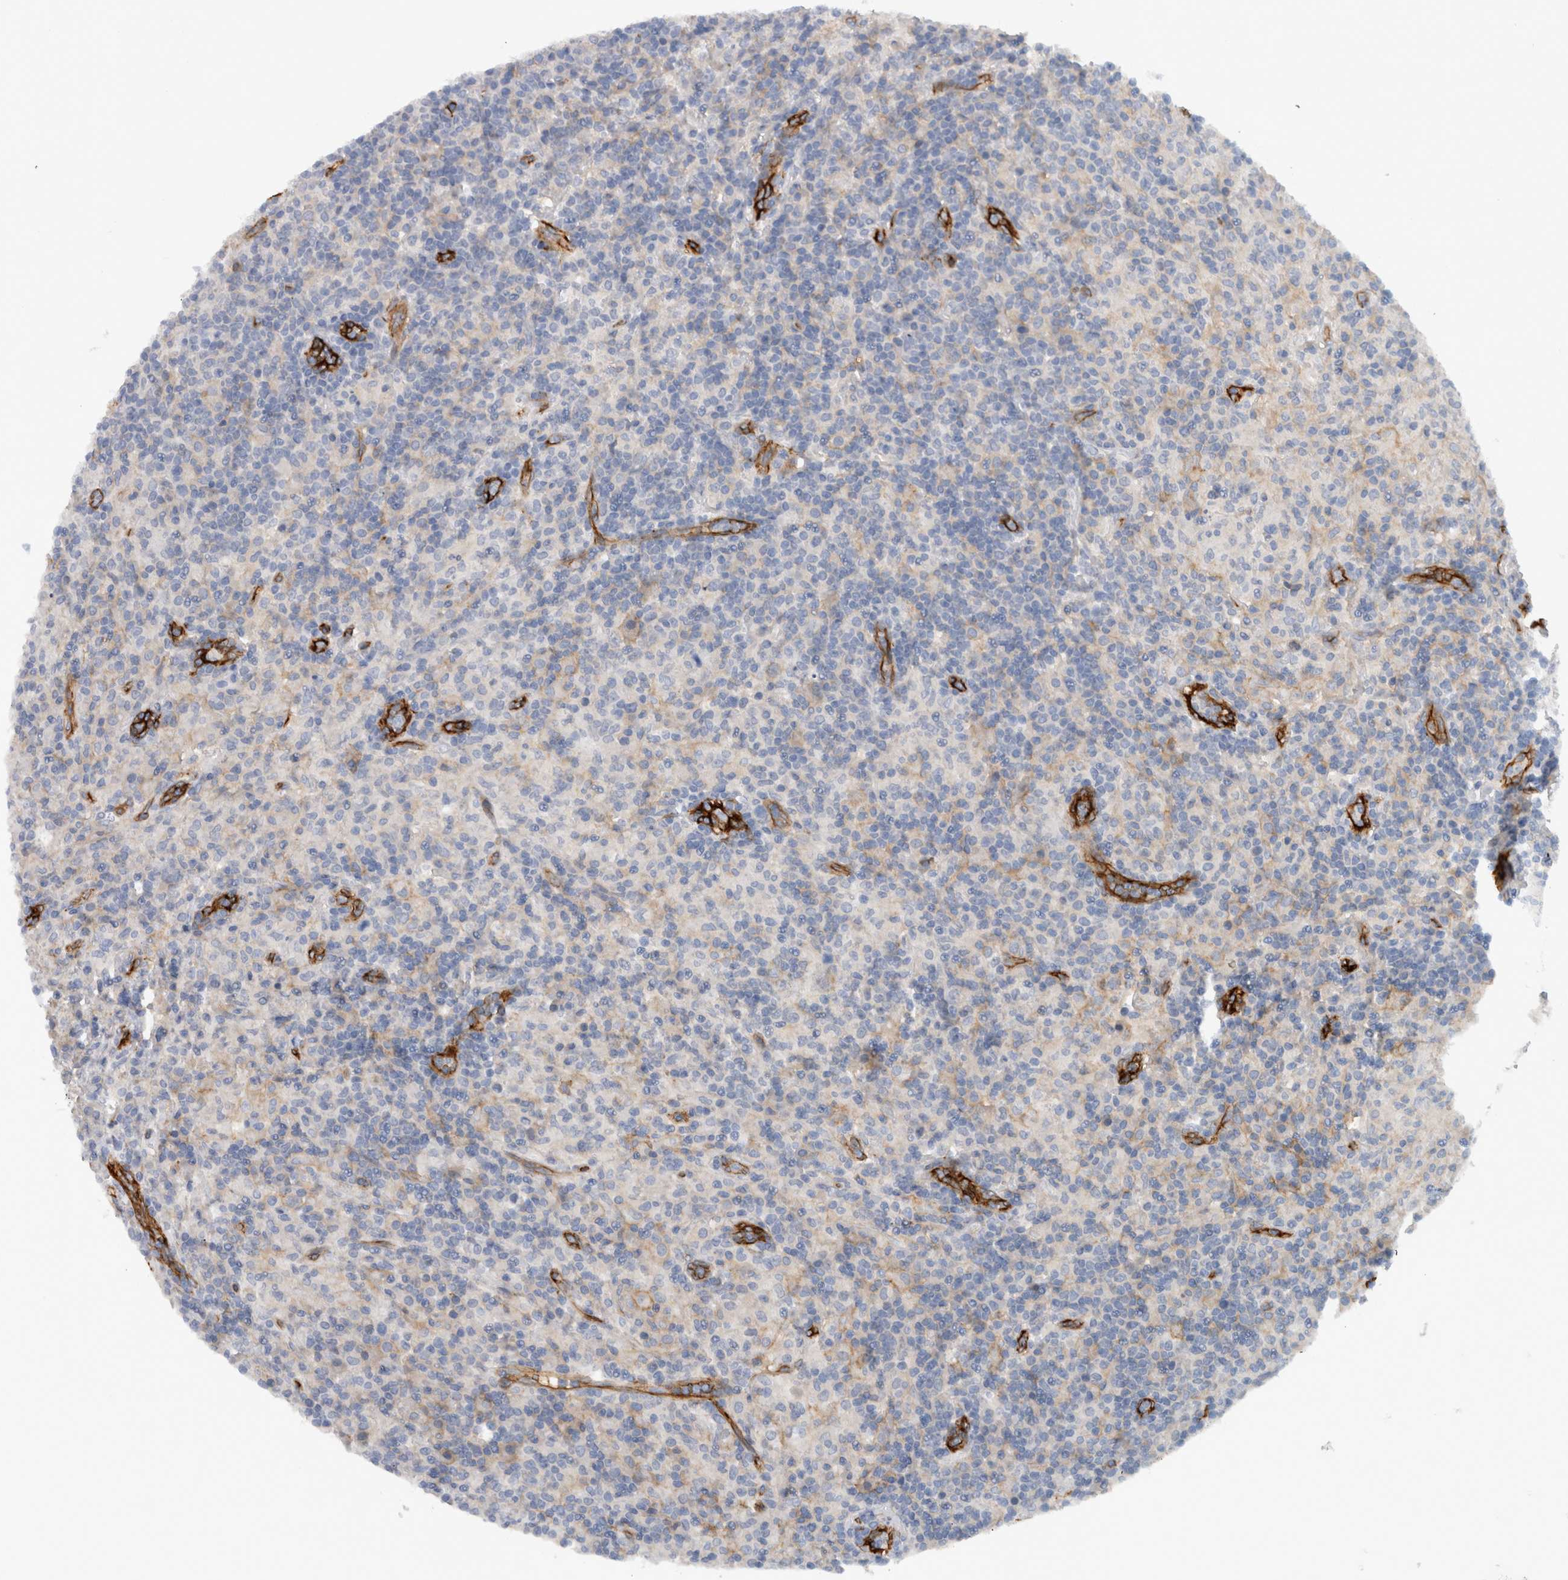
{"staining": {"intensity": "negative", "quantity": "none", "location": "none"}, "tissue": "lymphoma", "cell_type": "Tumor cells", "image_type": "cancer", "snomed": [{"axis": "morphology", "description": "Hodgkin's disease, NOS"}, {"axis": "topography", "description": "Lymph node"}], "caption": "Hodgkin's disease stained for a protein using immunohistochemistry (IHC) reveals no positivity tumor cells.", "gene": "CD59", "patient": {"sex": "male", "age": 70}}